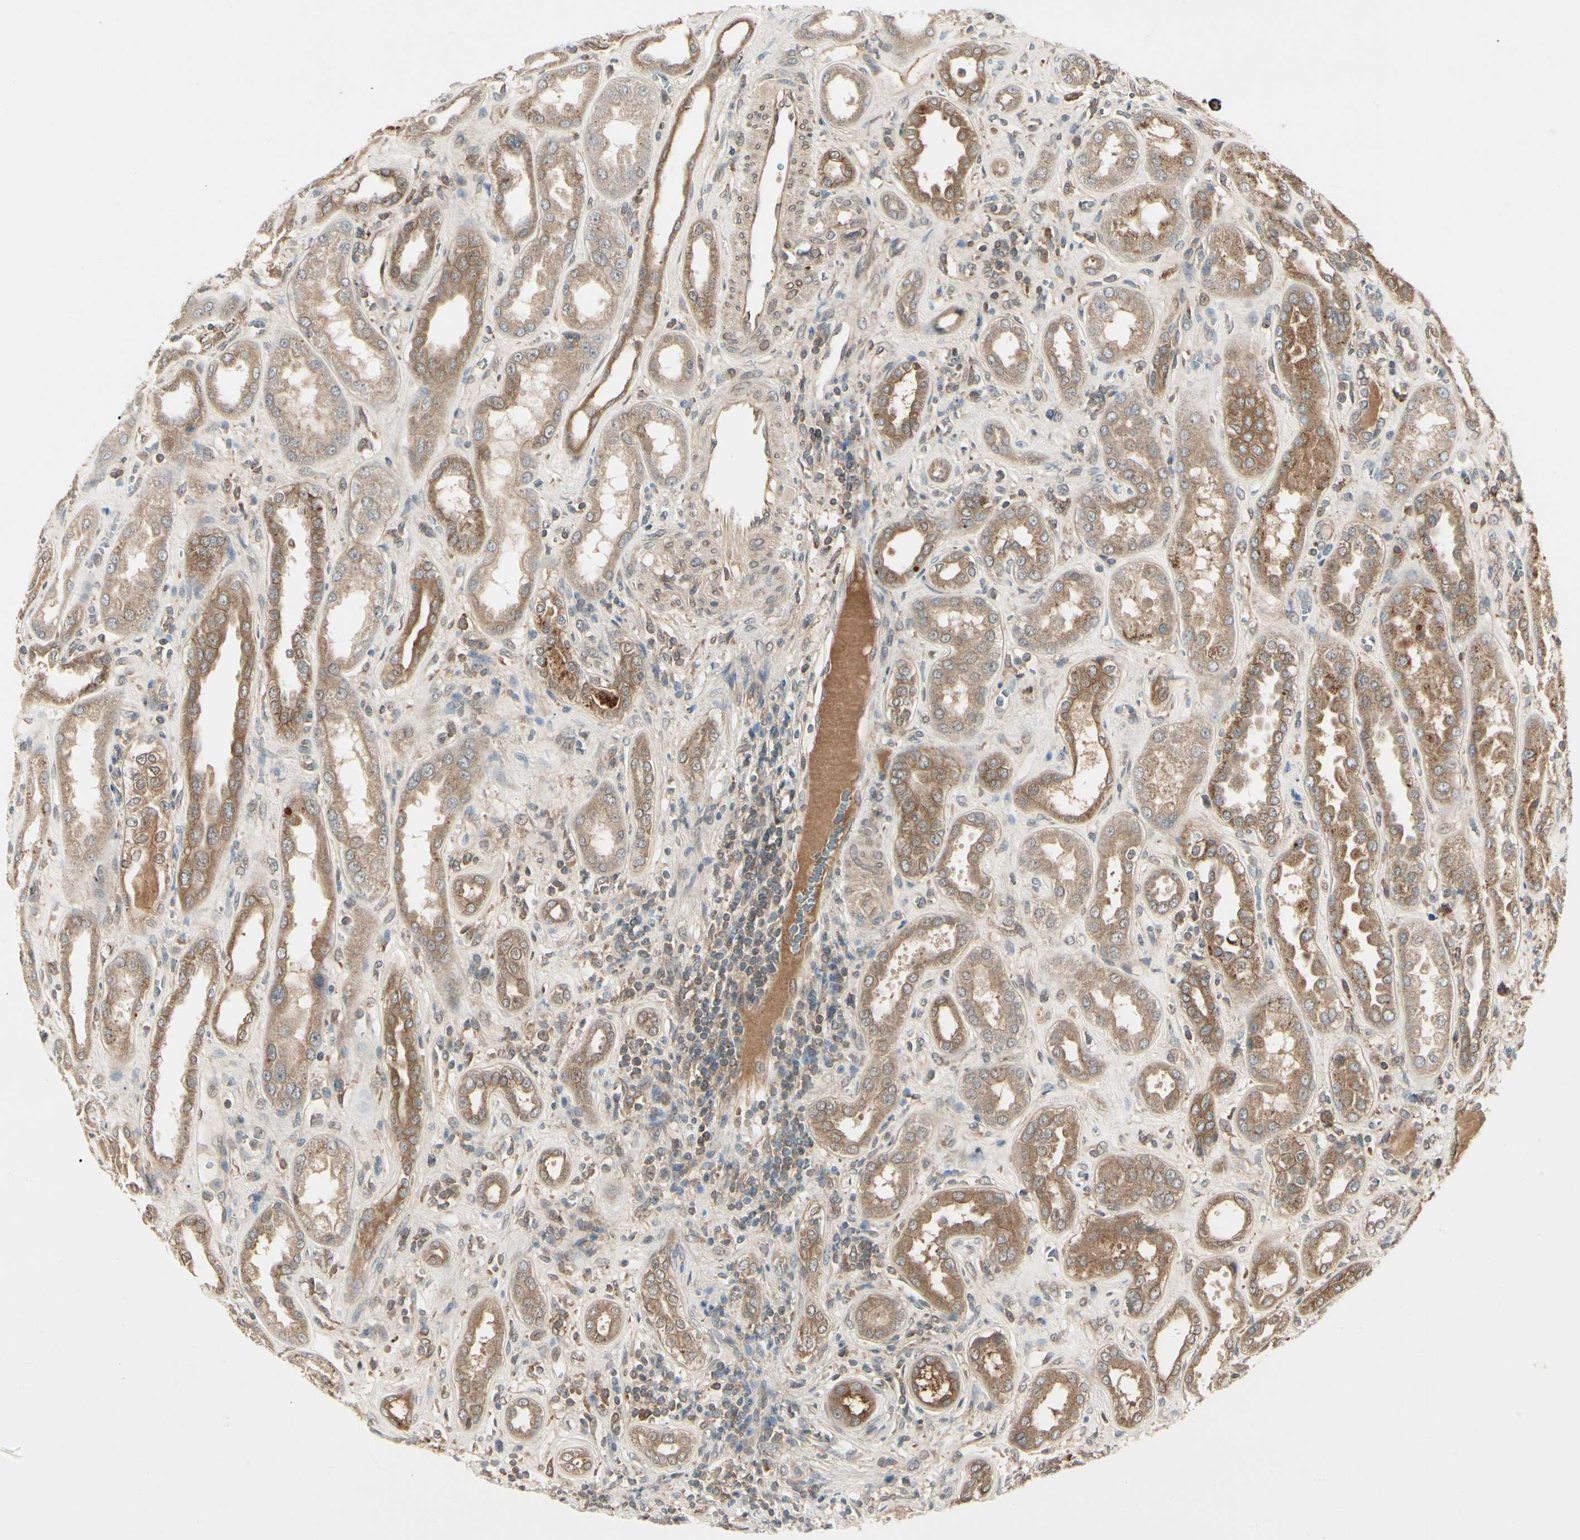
{"staining": {"intensity": "weak", "quantity": ">75%", "location": "cytoplasmic/membranous"}, "tissue": "kidney", "cell_type": "Cells in glomeruli", "image_type": "normal", "snomed": [{"axis": "morphology", "description": "Normal tissue, NOS"}, {"axis": "topography", "description": "Kidney"}], "caption": "A high-resolution histopathology image shows IHC staining of unremarkable kidney, which displays weak cytoplasmic/membranous staining in approximately >75% of cells in glomeruli.", "gene": "RNF14", "patient": {"sex": "male", "age": 59}}